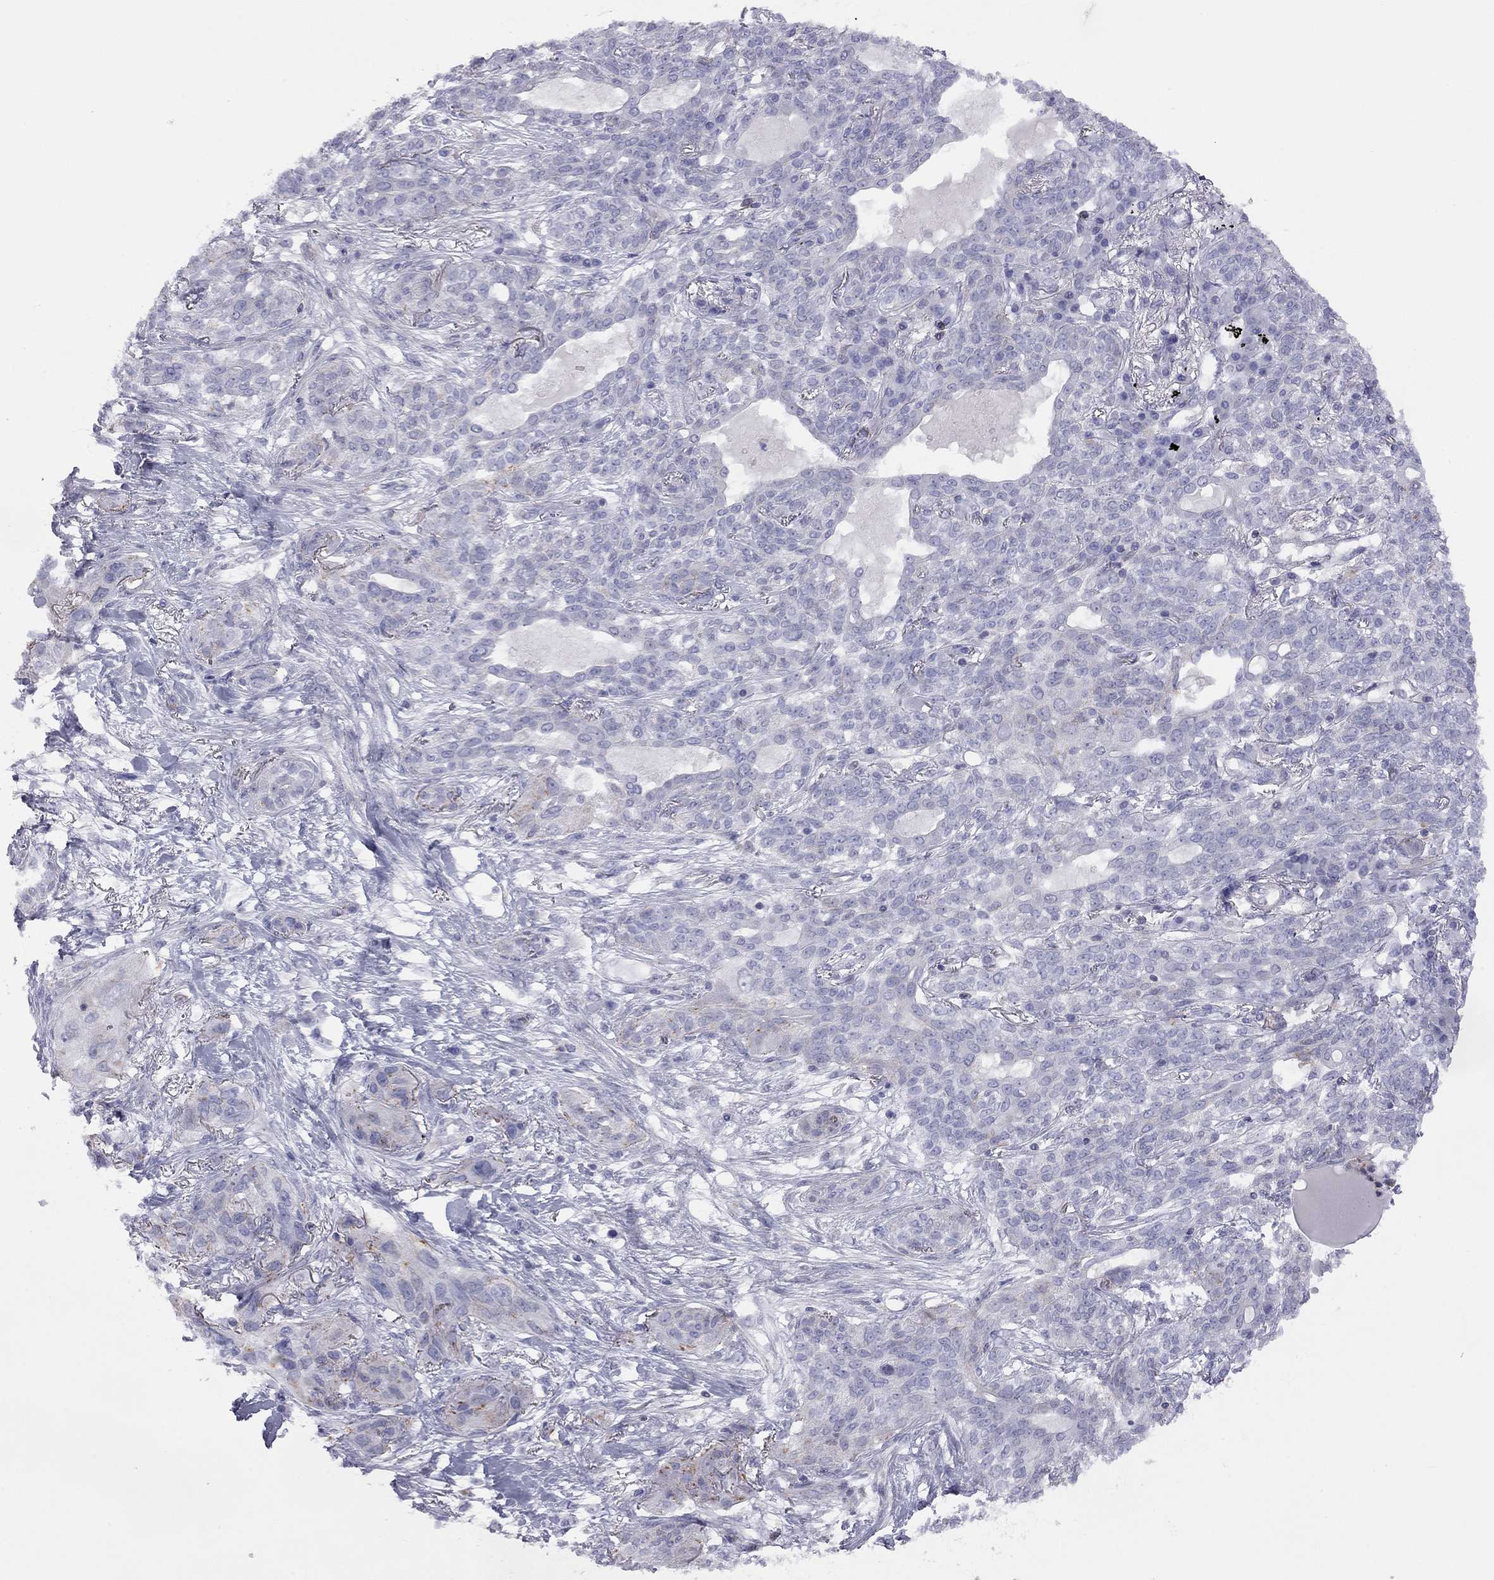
{"staining": {"intensity": "negative", "quantity": "none", "location": "none"}, "tissue": "lung cancer", "cell_type": "Tumor cells", "image_type": "cancer", "snomed": [{"axis": "morphology", "description": "Squamous cell carcinoma, NOS"}, {"axis": "topography", "description": "Lung"}], "caption": "Tumor cells show no significant expression in lung cancer (squamous cell carcinoma). The staining was performed using DAB (3,3'-diaminobenzidine) to visualize the protein expression in brown, while the nuclei were stained in blue with hematoxylin (Magnification: 20x).", "gene": "ADCYAP1", "patient": {"sex": "female", "age": 70}}